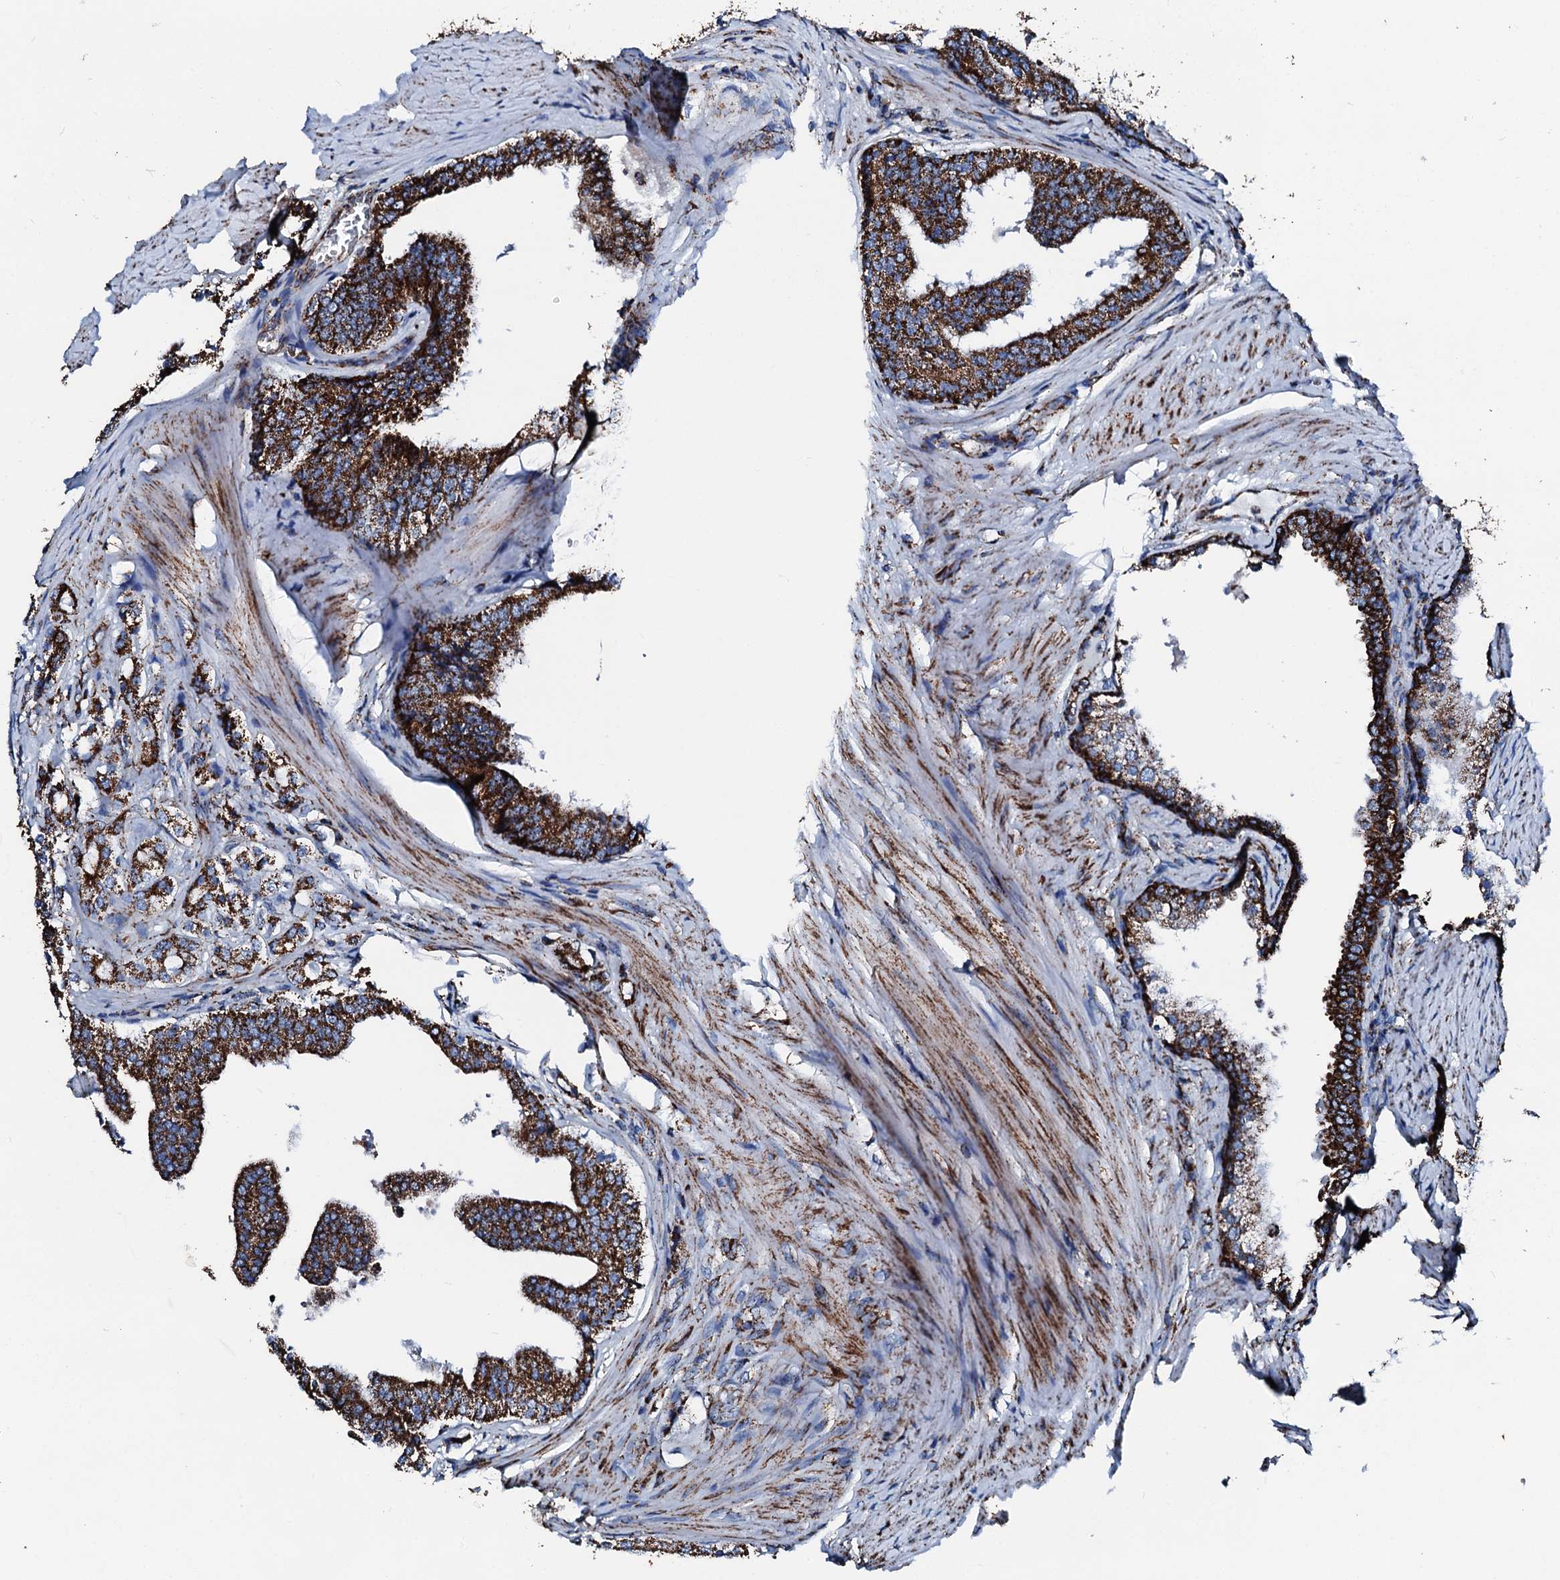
{"staining": {"intensity": "strong", "quantity": ">75%", "location": "cytoplasmic/membranous"}, "tissue": "prostate cancer", "cell_type": "Tumor cells", "image_type": "cancer", "snomed": [{"axis": "morphology", "description": "Adenocarcinoma, High grade"}, {"axis": "topography", "description": "Prostate"}], "caption": "Strong cytoplasmic/membranous positivity is identified in approximately >75% of tumor cells in high-grade adenocarcinoma (prostate).", "gene": "HADH", "patient": {"sex": "male", "age": 63}}